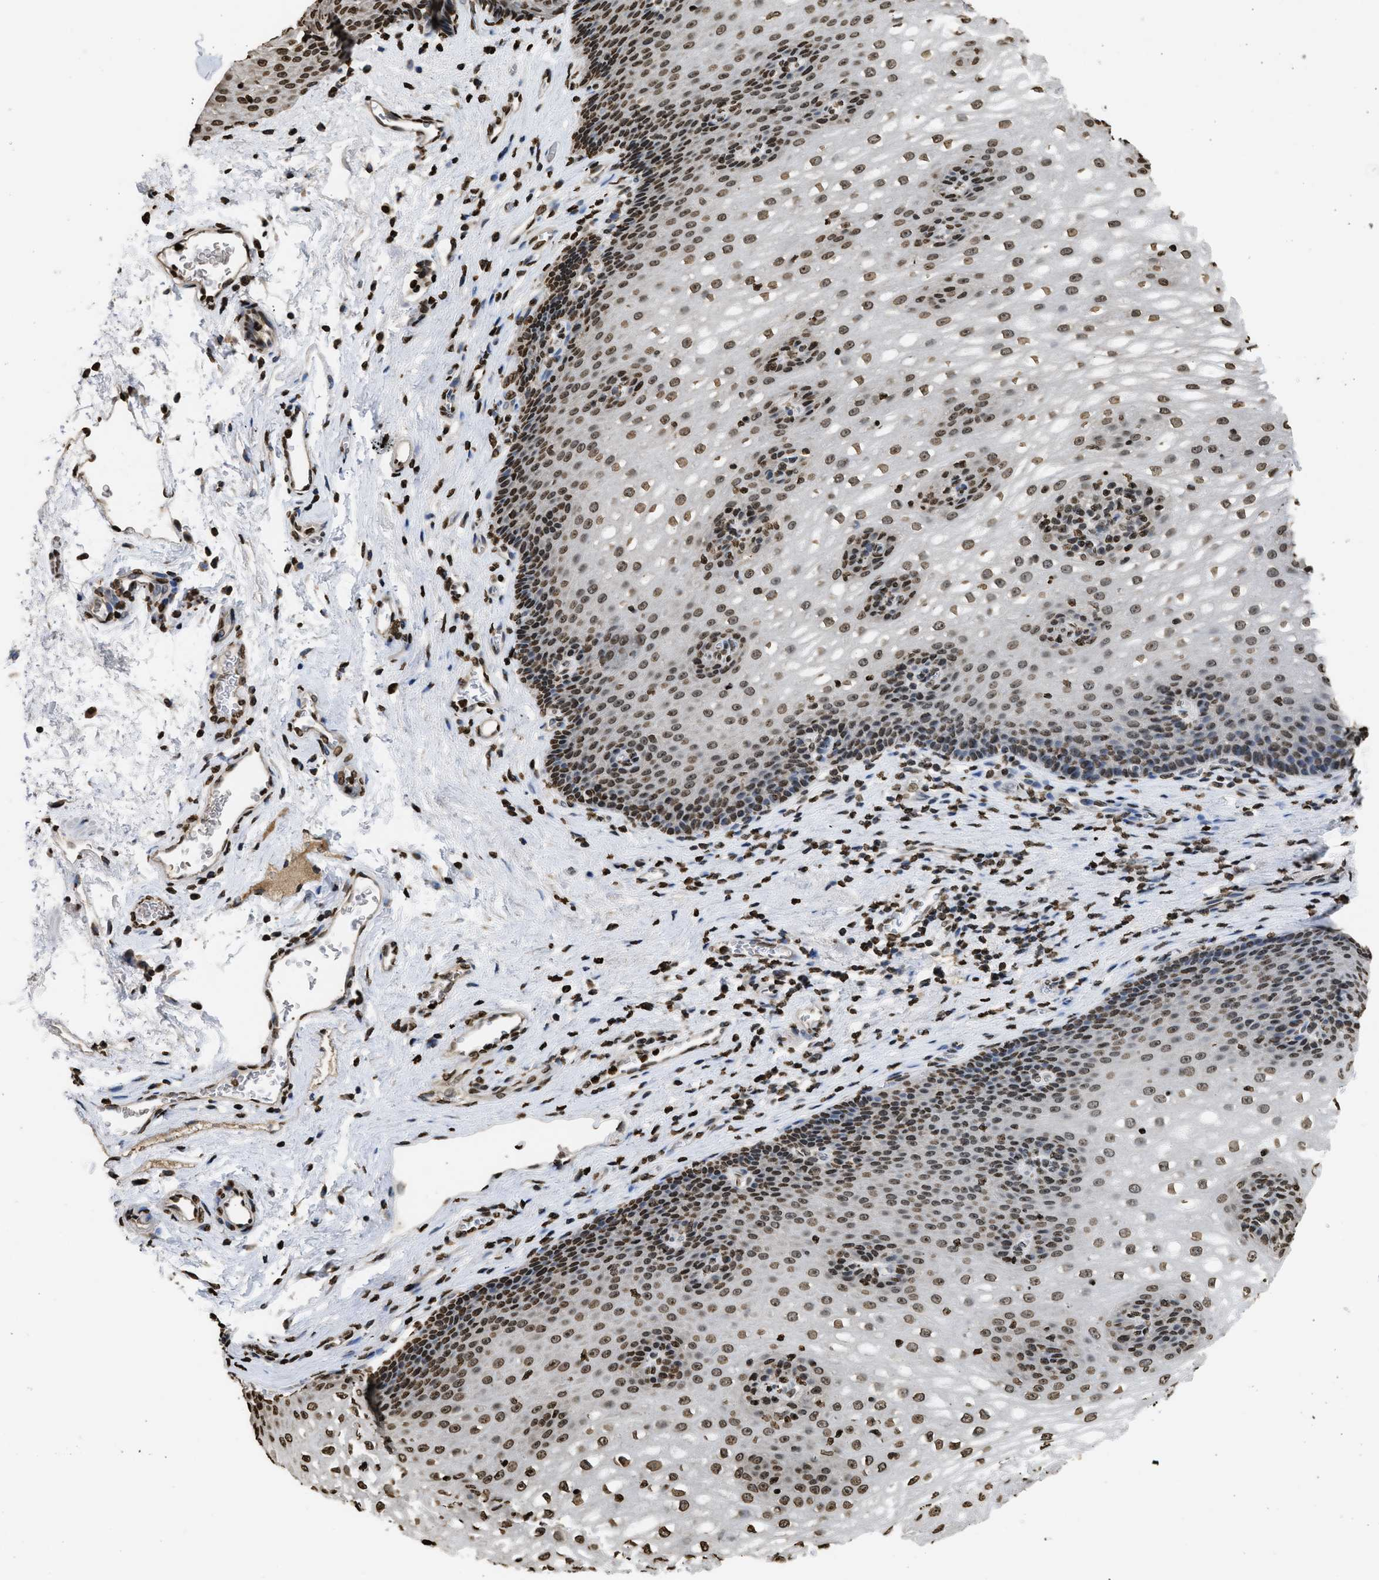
{"staining": {"intensity": "moderate", "quantity": ">75%", "location": "nuclear"}, "tissue": "esophagus", "cell_type": "Squamous epithelial cells", "image_type": "normal", "snomed": [{"axis": "morphology", "description": "Normal tissue, NOS"}, {"axis": "topography", "description": "Esophagus"}], "caption": "This histopathology image displays immunohistochemistry staining of normal esophagus, with medium moderate nuclear positivity in approximately >75% of squamous epithelial cells.", "gene": "RRAGC", "patient": {"sex": "male", "age": 48}}